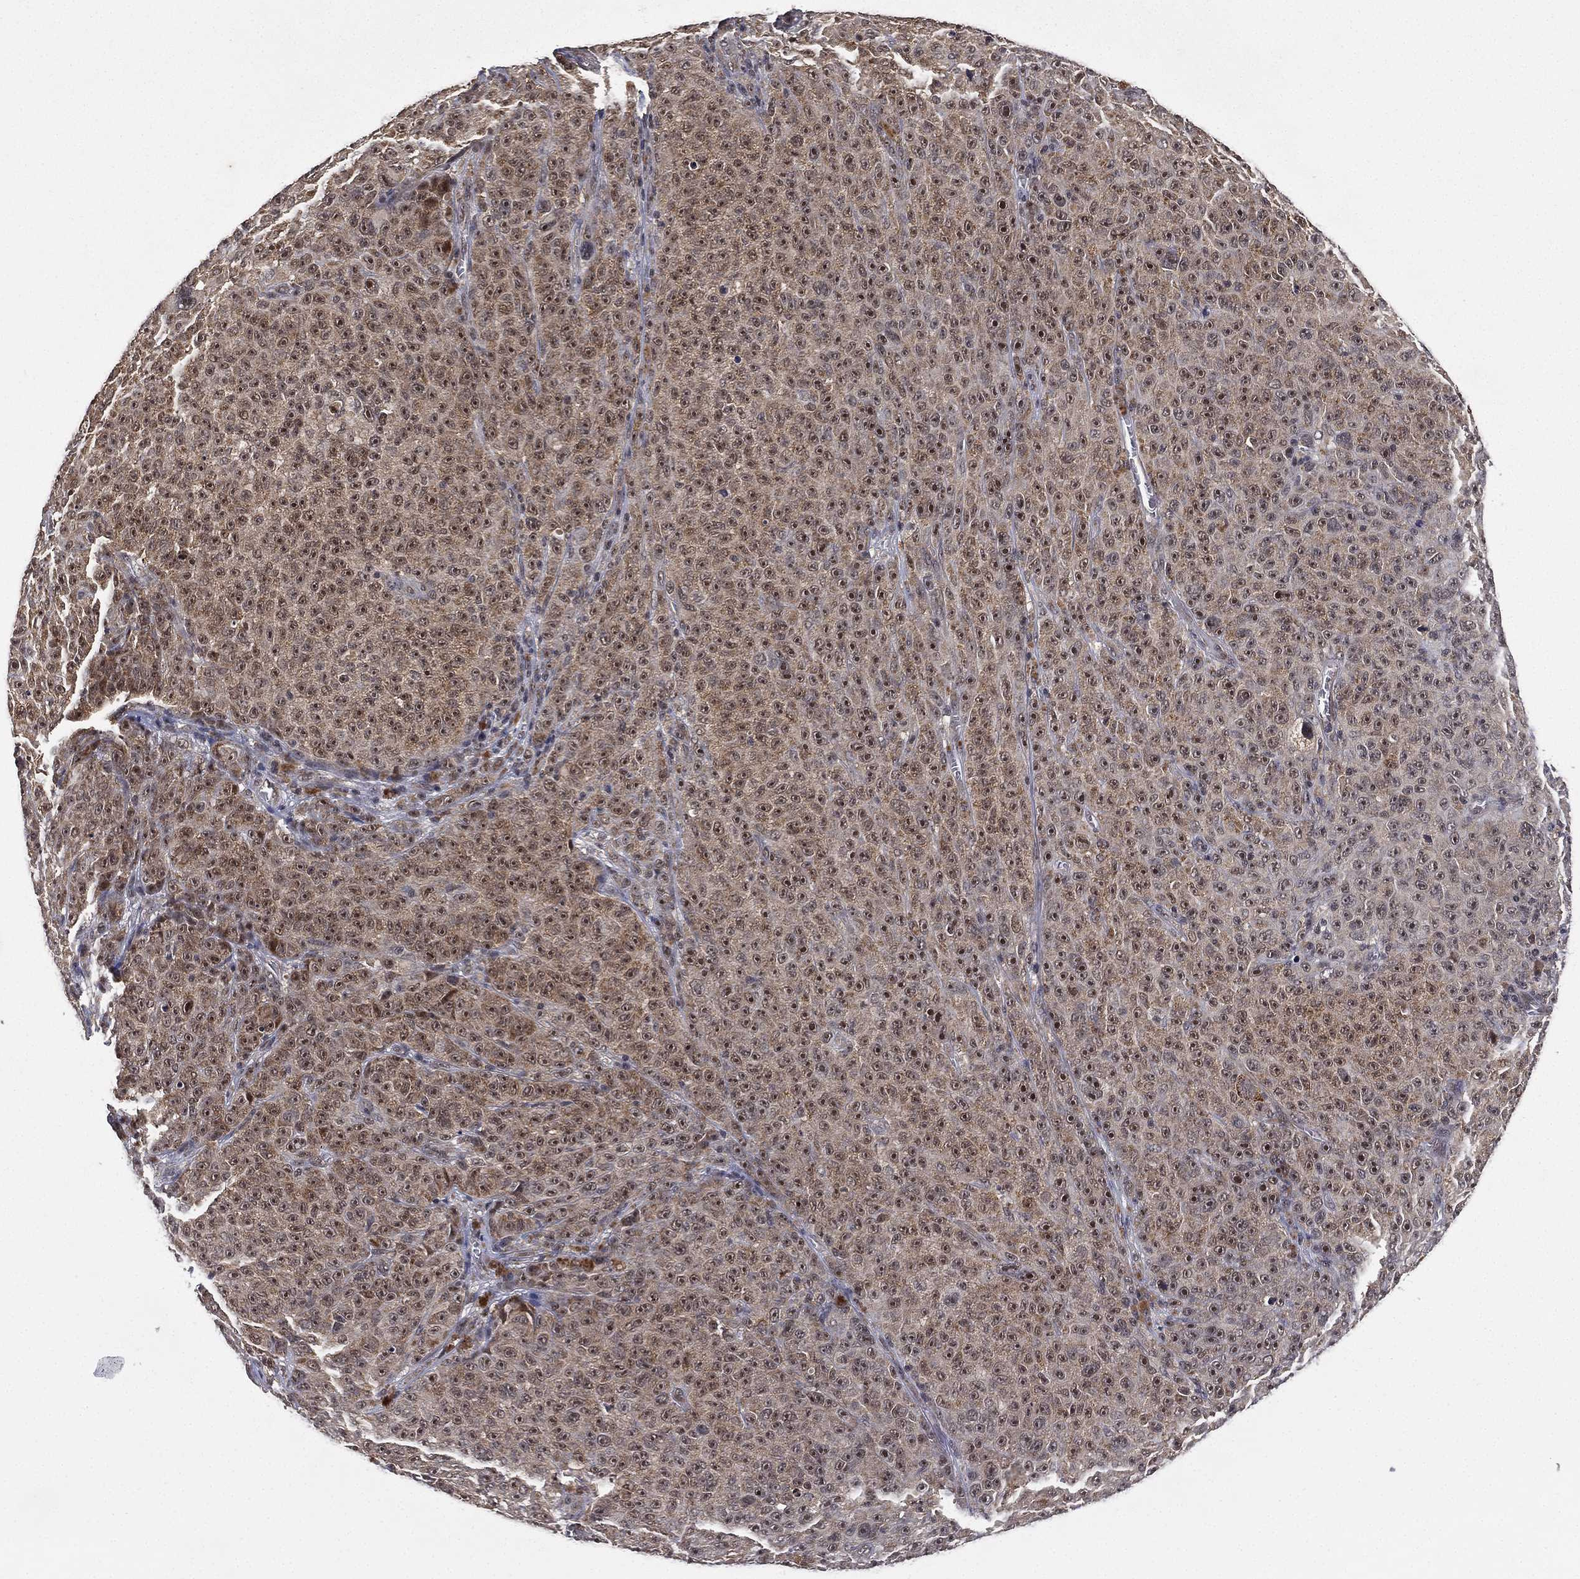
{"staining": {"intensity": "weak", "quantity": ">75%", "location": "cytoplasmic/membranous"}, "tissue": "melanoma", "cell_type": "Tumor cells", "image_type": "cancer", "snomed": [{"axis": "morphology", "description": "Malignant melanoma, NOS"}, {"axis": "topography", "description": "Skin"}], "caption": "Protein expression by immunohistochemistry demonstrates weak cytoplasmic/membranous positivity in about >75% of tumor cells in melanoma.", "gene": "NELFCD", "patient": {"sex": "female", "age": 82}}